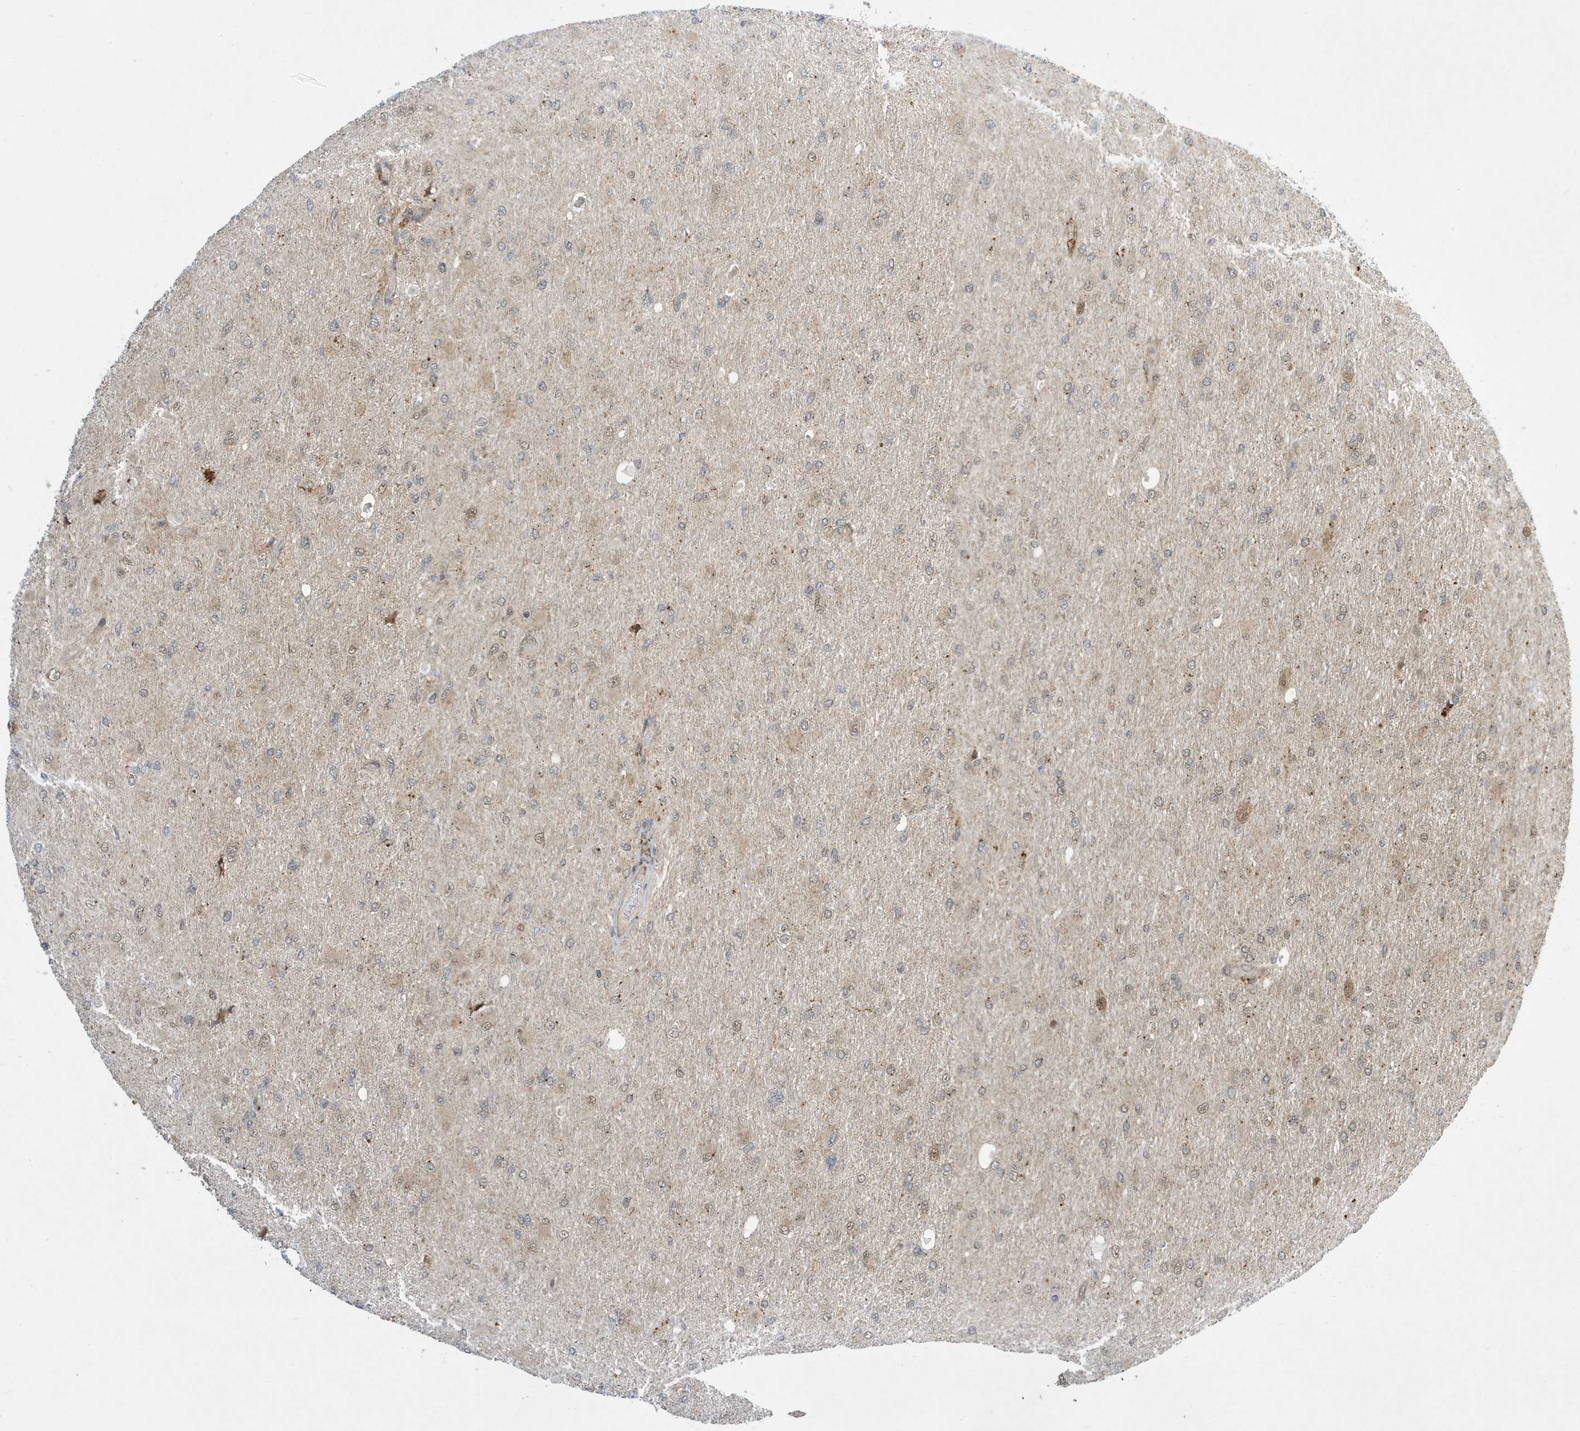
{"staining": {"intensity": "negative", "quantity": "none", "location": "none"}, "tissue": "glioma", "cell_type": "Tumor cells", "image_type": "cancer", "snomed": [{"axis": "morphology", "description": "Glioma, malignant, High grade"}, {"axis": "topography", "description": "Cerebral cortex"}], "caption": "High power microscopy micrograph of an IHC image of glioma, revealing no significant expression in tumor cells. (IHC, brightfield microscopy, high magnification).", "gene": "NCOA7", "patient": {"sex": "female", "age": 36}}